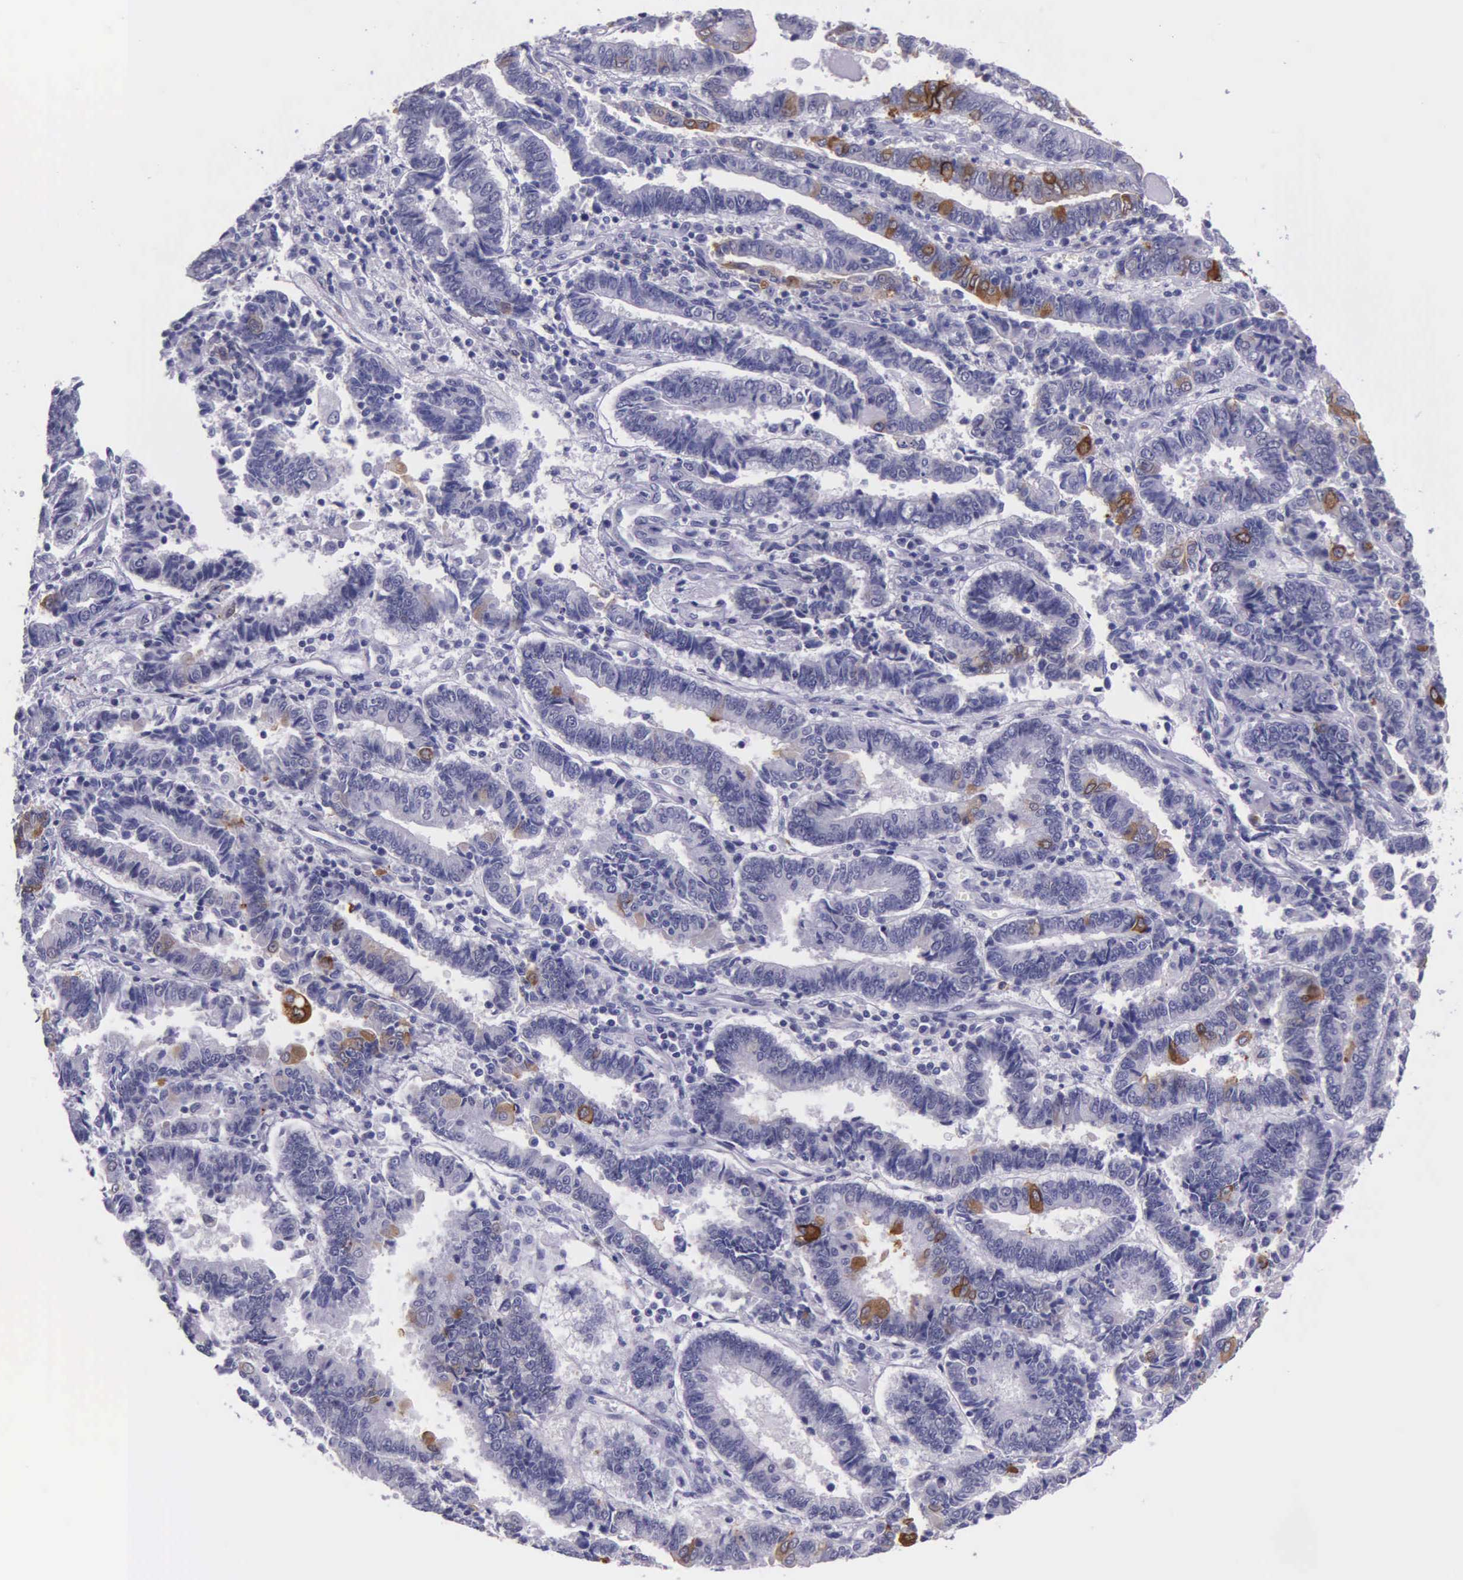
{"staining": {"intensity": "moderate", "quantity": "<25%", "location": "cytoplasmic/membranous"}, "tissue": "endometrial cancer", "cell_type": "Tumor cells", "image_type": "cancer", "snomed": [{"axis": "morphology", "description": "Adenocarcinoma, NOS"}, {"axis": "topography", "description": "Endometrium"}], "caption": "A photomicrograph of human endometrial cancer stained for a protein shows moderate cytoplasmic/membranous brown staining in tumor cells.", "gene": "AHNAK2", "patient": {"sex": "female", "age": 75}}